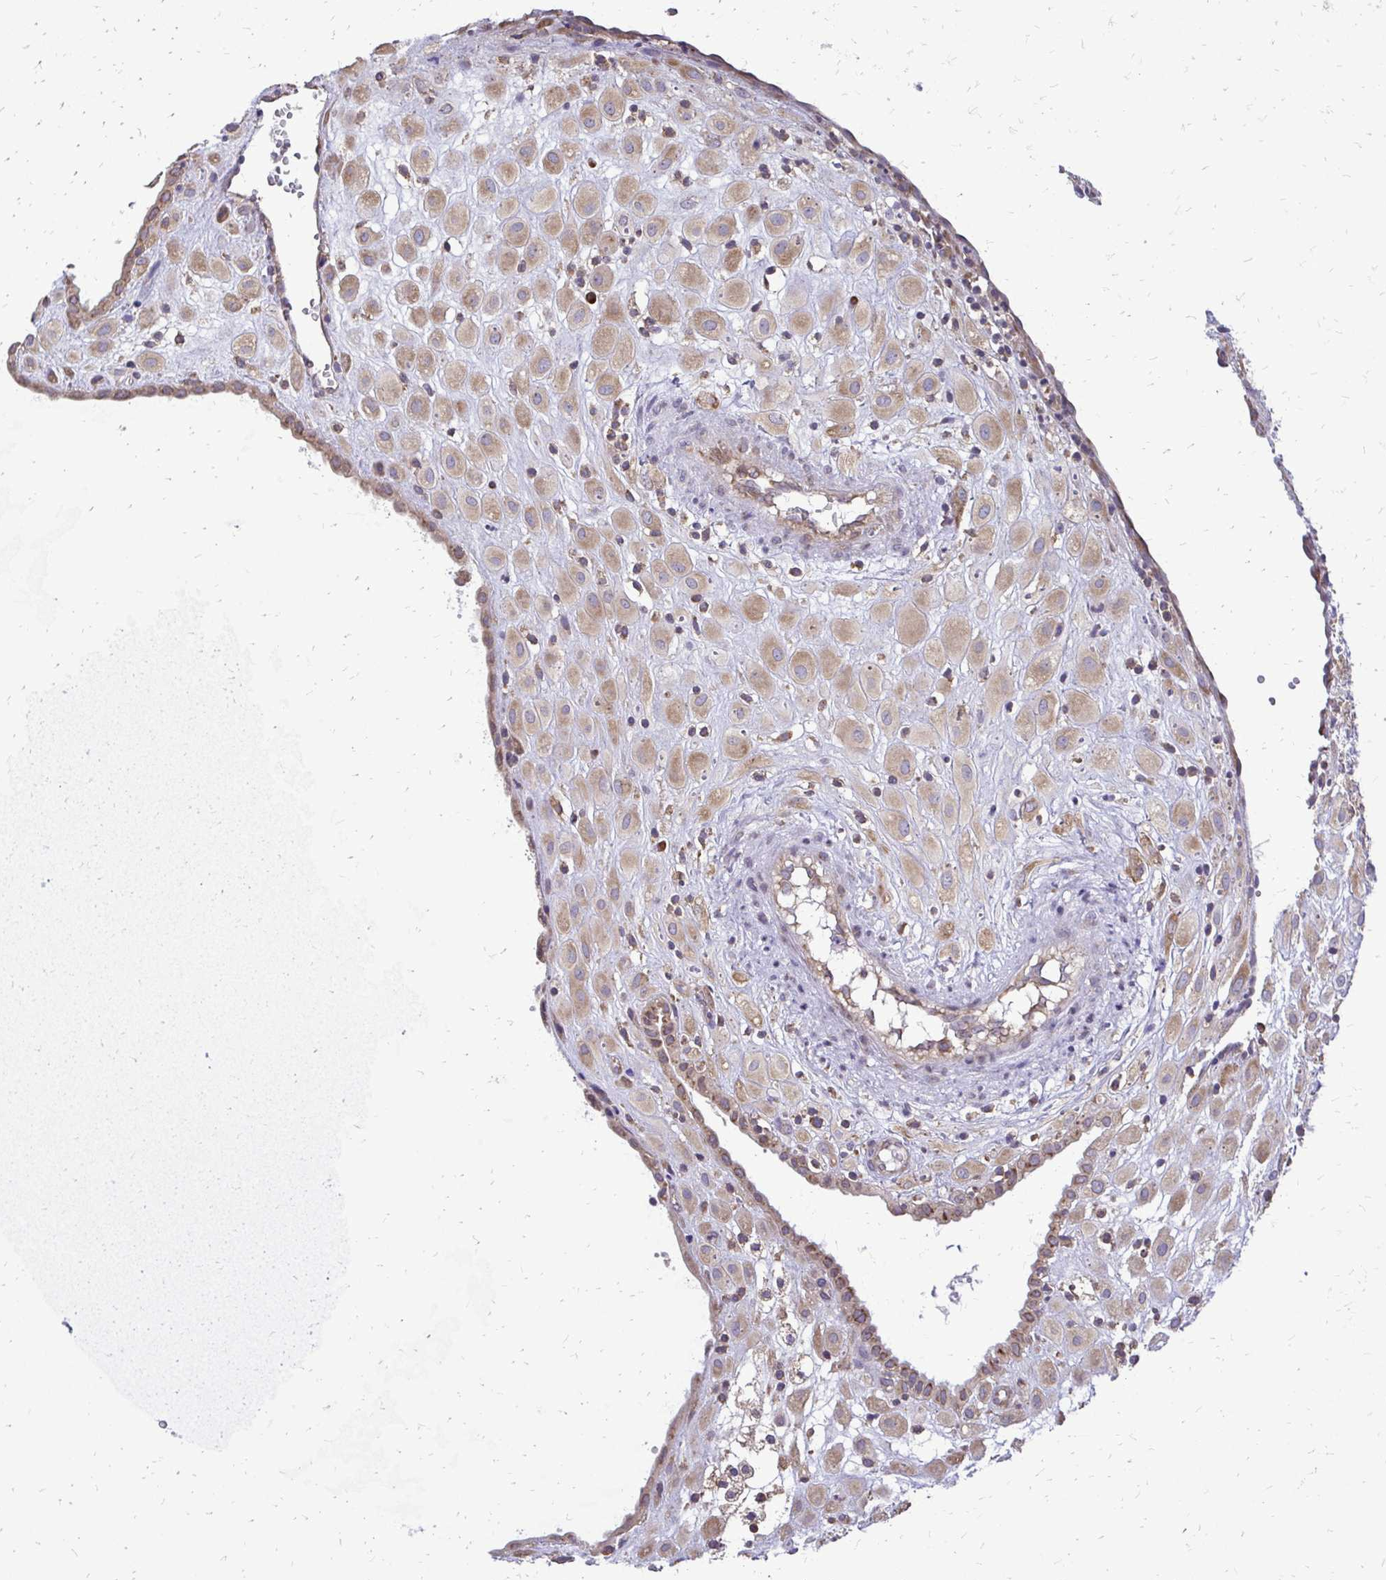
{"staining": {"intensity": "moderate", "quantity": ">75%", "location": "cytoplasmic/membranous"}, "tissue": "placenta", "cell_type": "Decidual cells", "image_type": "normal", "snomed": [{"axis": "morphology", "description": "Normal tissue, NOS"}, {"axis": "topography", "description": "Placenta"}], "caption": "Brown immunohistochemical staining in normal human placenta displays moderate cytoplasmic/membranous positivity in about >75% of decidual cells. (DAB IHC, brown staining for protein, blue staining for nuclei).", "gene": "RPS3", "patient": {"sex": "female", "age": 24}}